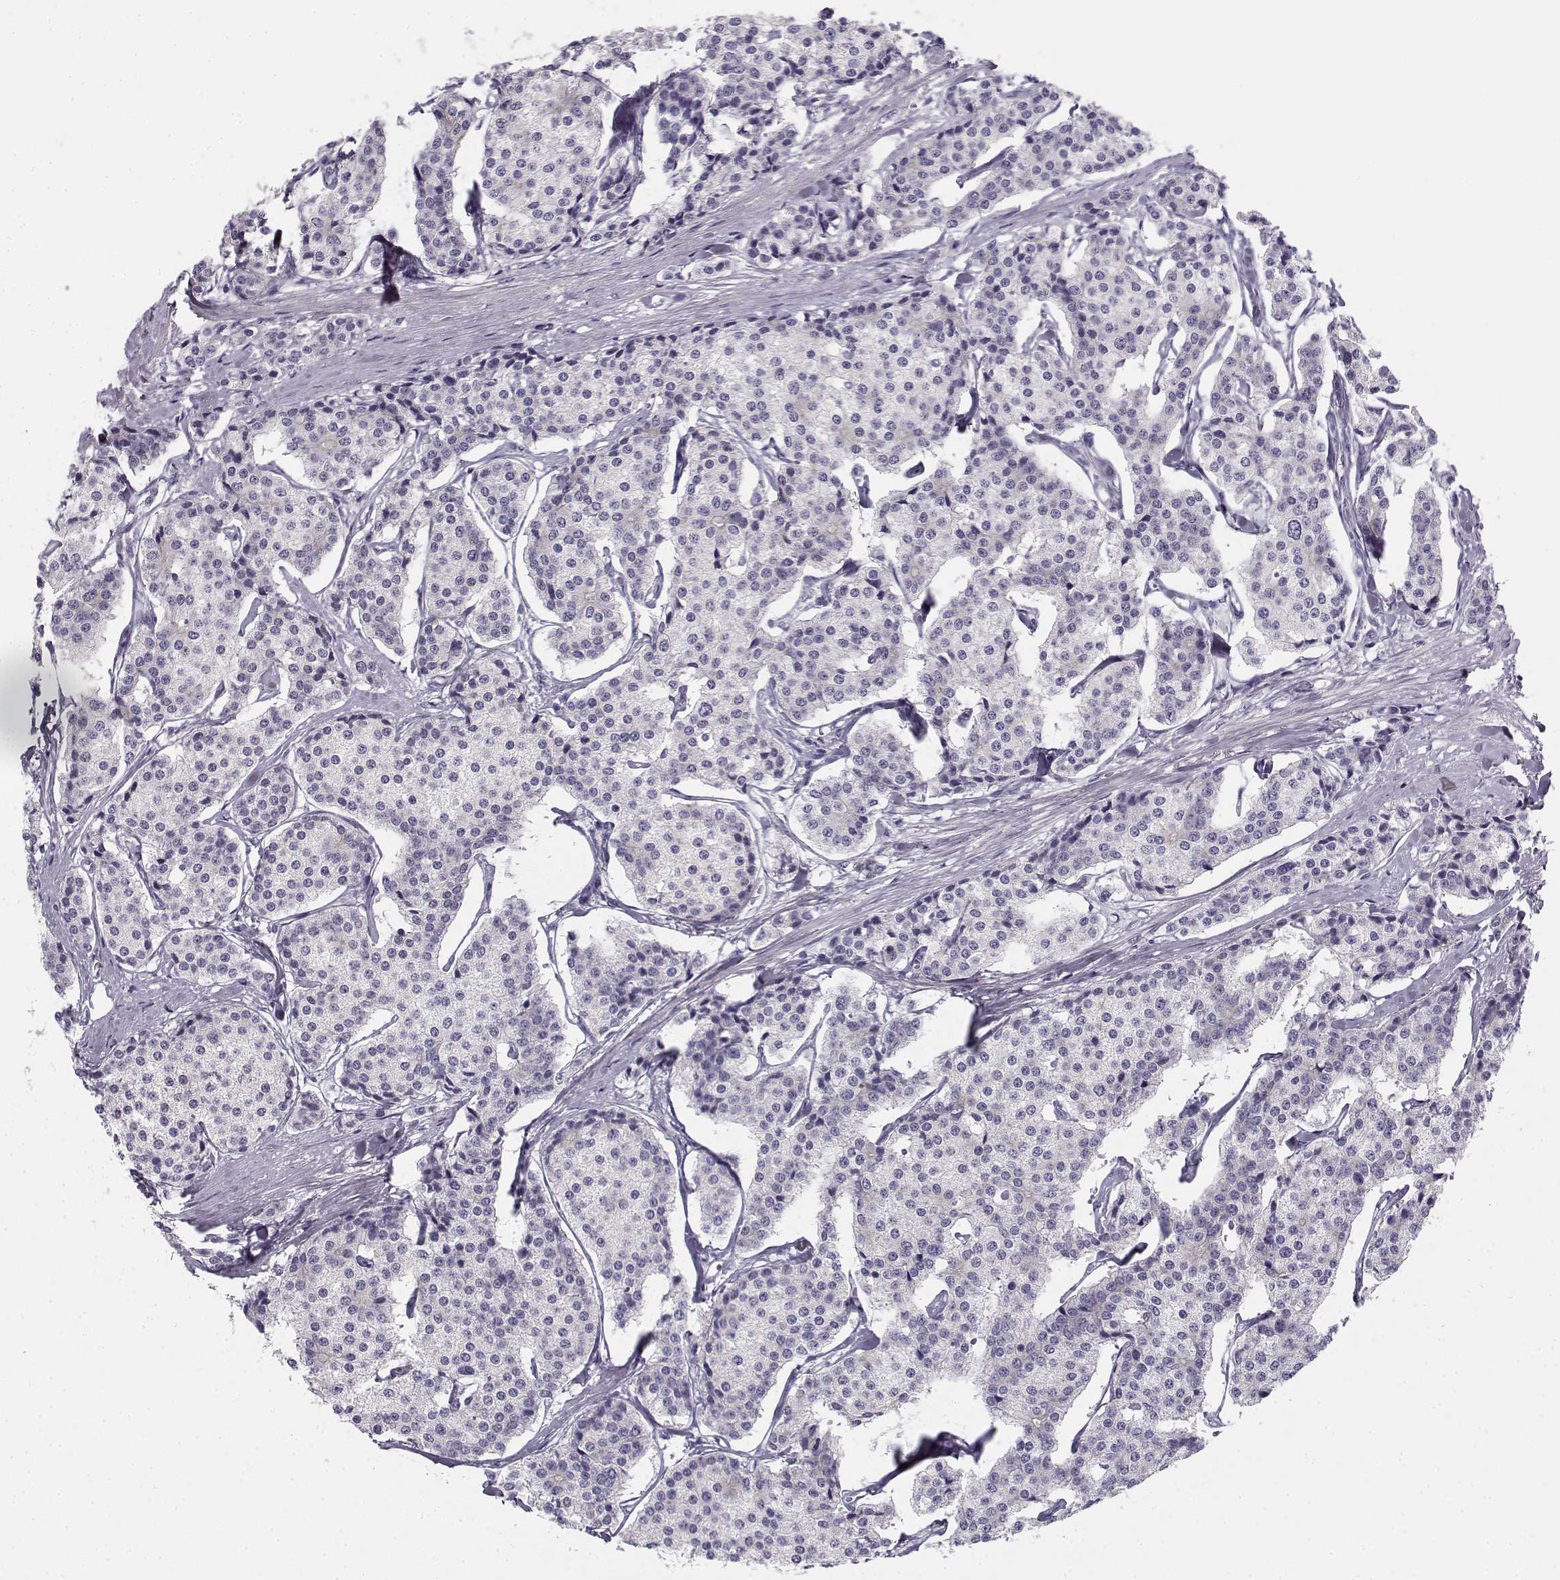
{"staining": {"intensity": "negative", "quantity": "none", "location": "none"}, "tissue": "carcinoid", "cell_type": "Tumor cells", "image_type": "cancer", "snomed": [{"axis": "morphology", "description": "Carcinoid, malignant, NOS"}, {"axis": "topography", "description": "Small intestine"}], "caption": "Immunohistochemistry image of human carcinoid stained for a protein (brown), which shows no positivity in tumor cells. The staining was performed using DAB to visualize the protein expression in brown, while the nuclei were stained in blue with hematoxylin (Magnification: 20x).", "gene": "CREB3L3", "patient": {"sex": "female", "age": 65}}